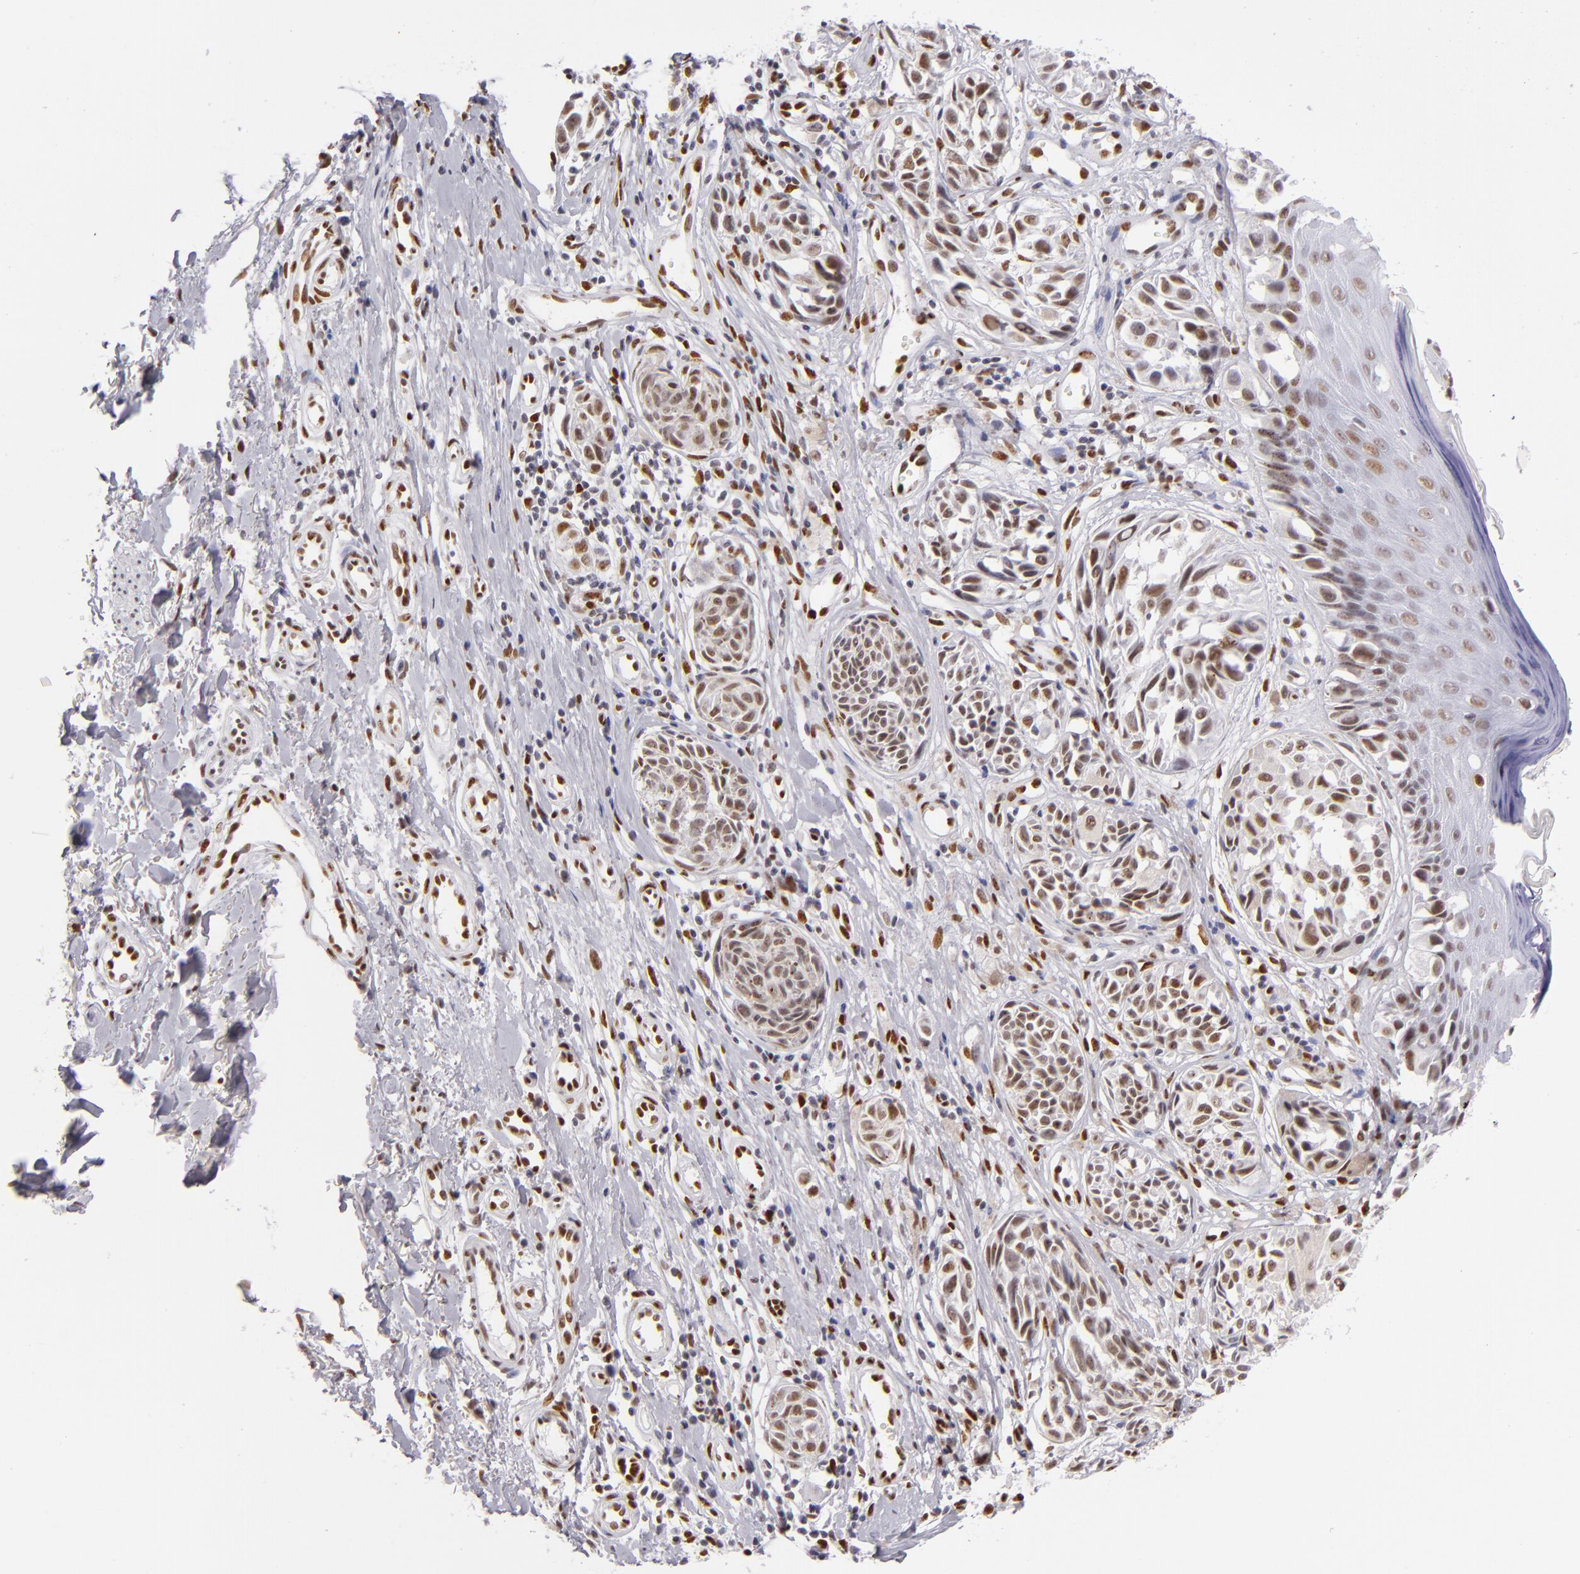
{"staining": {"intensity": "moderate", "quantity": ">75%", "location": "nuclear"}, "tissue": "melanoma", "cell_type": "Tumor cells", "image_type": "cancer", "snomed": [{"axis": "morphology", "description": "Malignant melanoma, NOS"}, {"axis": "topography", "description": "Skin"}], "caption": "Immunohistochemistry (IHC) histopathology image of neoplastic tissue: melanoma stained using IHC exhibits medium levels of moderate protein expression localized specifically in the nuclear of tumor cells, appearing as a nuclear brown color.", "gene": "TOP3A", "patient": {"sex": "male", "age": 67}}